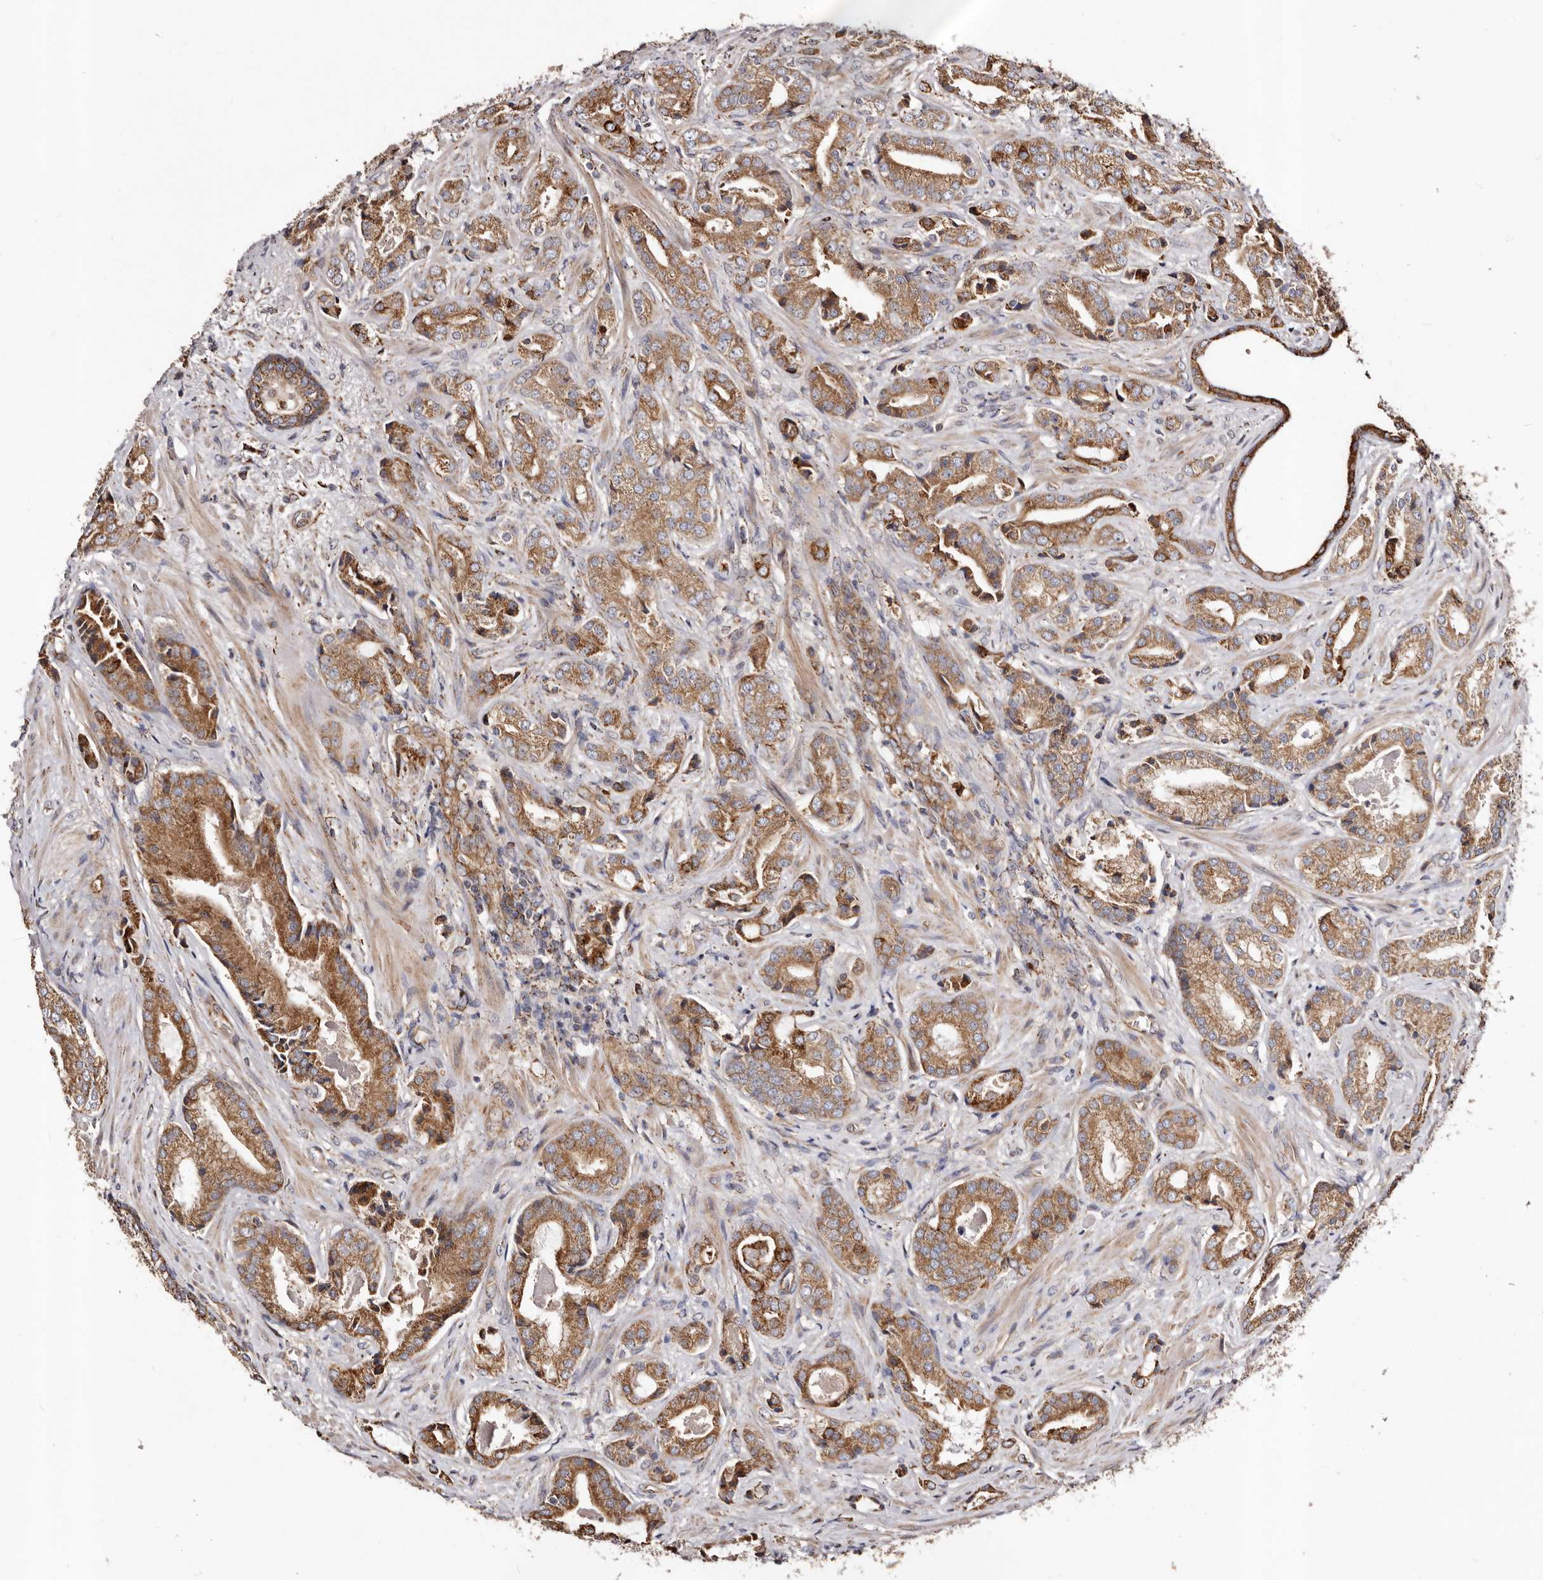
{"staining": {"intensity": "moderate", "quantity": ">75%", "location": "cytoplasmic/membranous"}, "tissue": "prostate cancer", "cell_type": "Tumor cells", "image_type": "cancer", "snomed": [{"axis": "morphology", "description": "Adenocarcinoma, High grade"}, {"axis": "topography", "description": "Prostate"}], "caption": "Prostate cancer (adenocarcinoma (high-grade)) stained with IHC shows moderate cytoplasmic/membranous positivity in approximately >75% of tumor cells.", "gene": "LUZP1", "patient": {"sex": "male", "age": 73}}